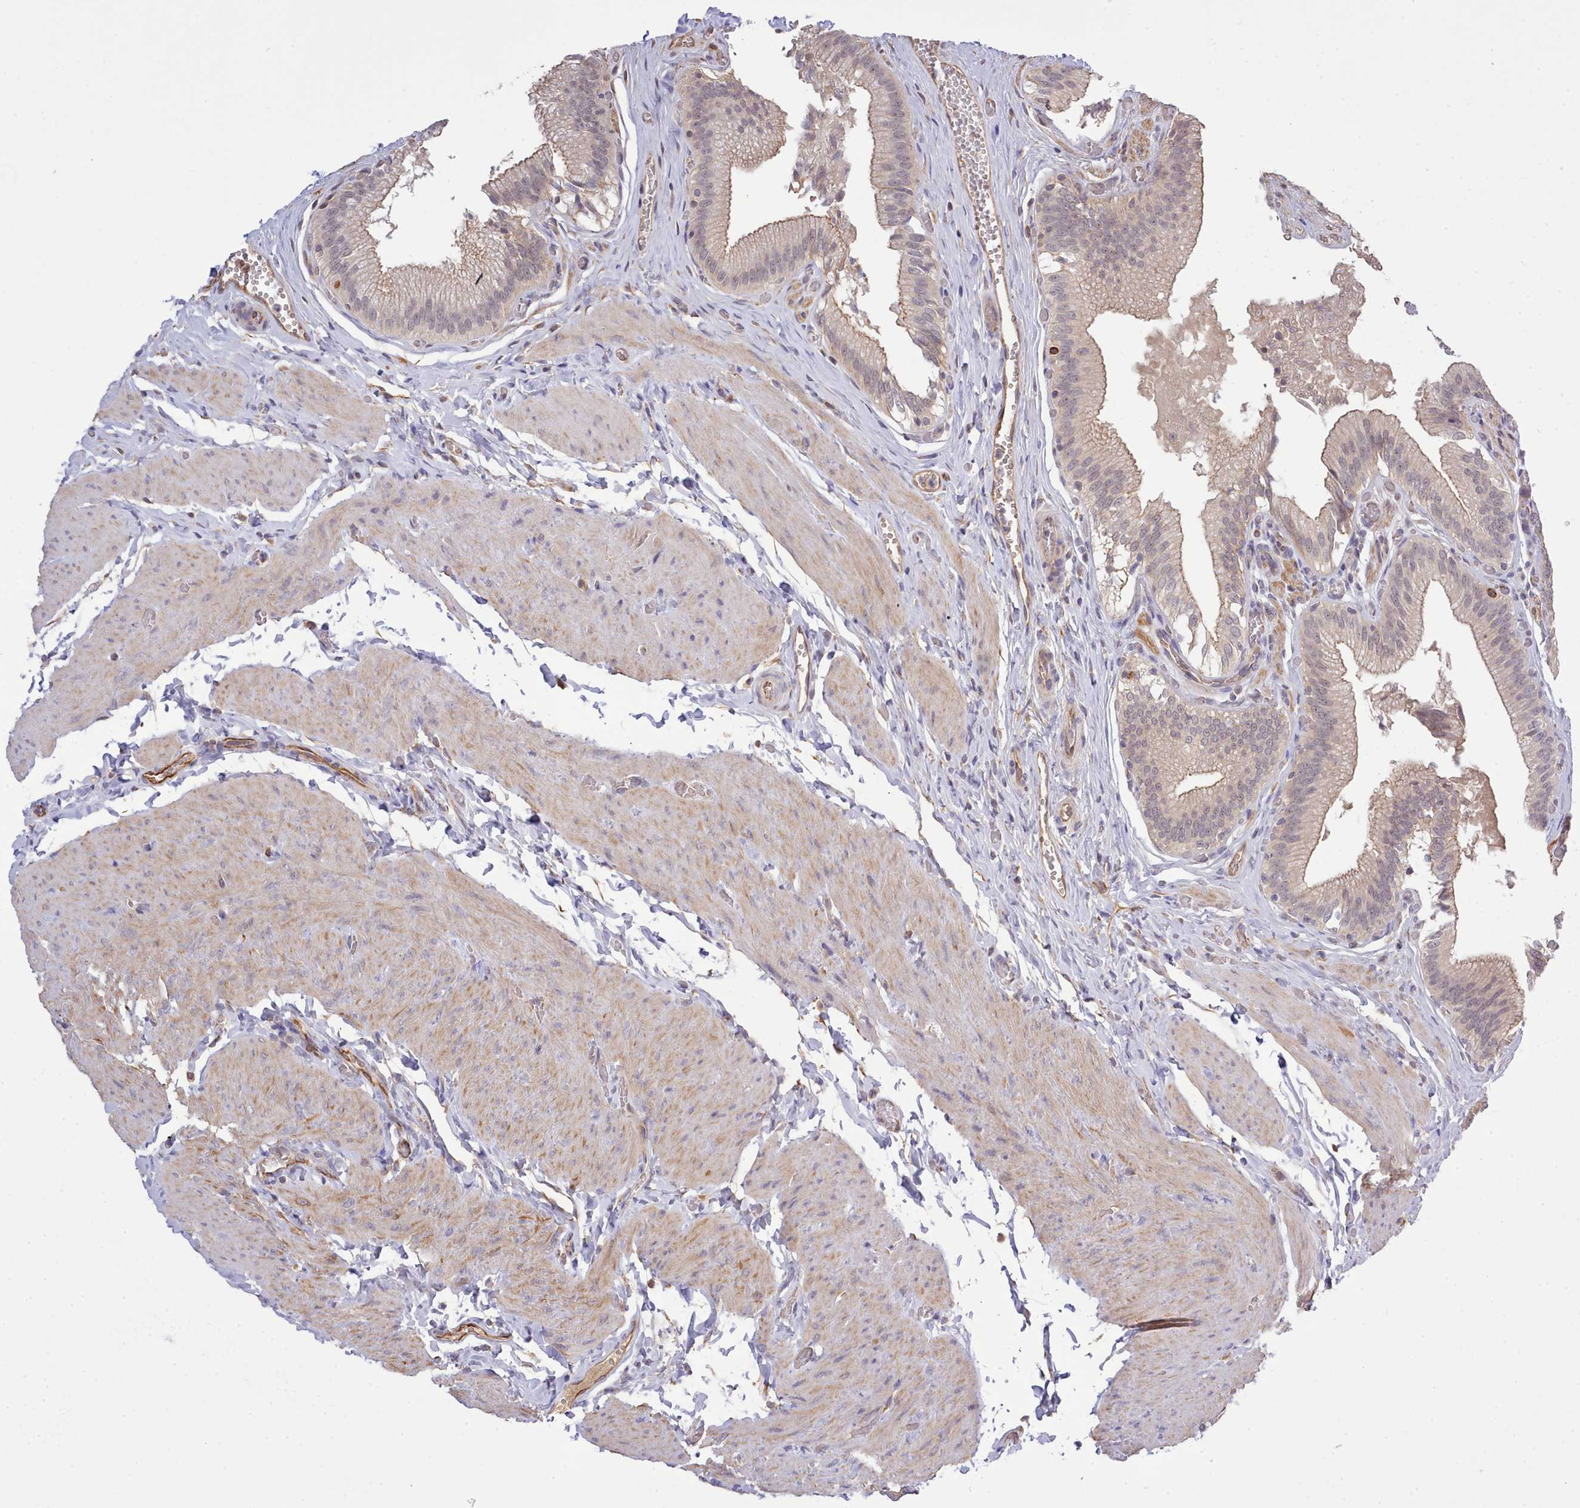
{"staining": {"intensity": "weak", "quantity": "25%-75%", "location": "cytoplasmic/membranous"}, "tissue": "gallbladder", "cell_type": "Glandular cells", "image_type": "normal", "snomed": [{"axis": "morphology", "description": "Normal tissue, NOS"}, {"axis": "topography", "description": "Gallbladder"}, {"axis": "topography", "description": "Peripheral nerve tissue"}], "caption": "Weak cytoplasmic/membranous expression for a protein is identified in about 25%-75% of glandular cells of unremarkable gallbladder using IHC.", "gene": "ZC3H13", "patient": {"sex": "male", "age": 17}}